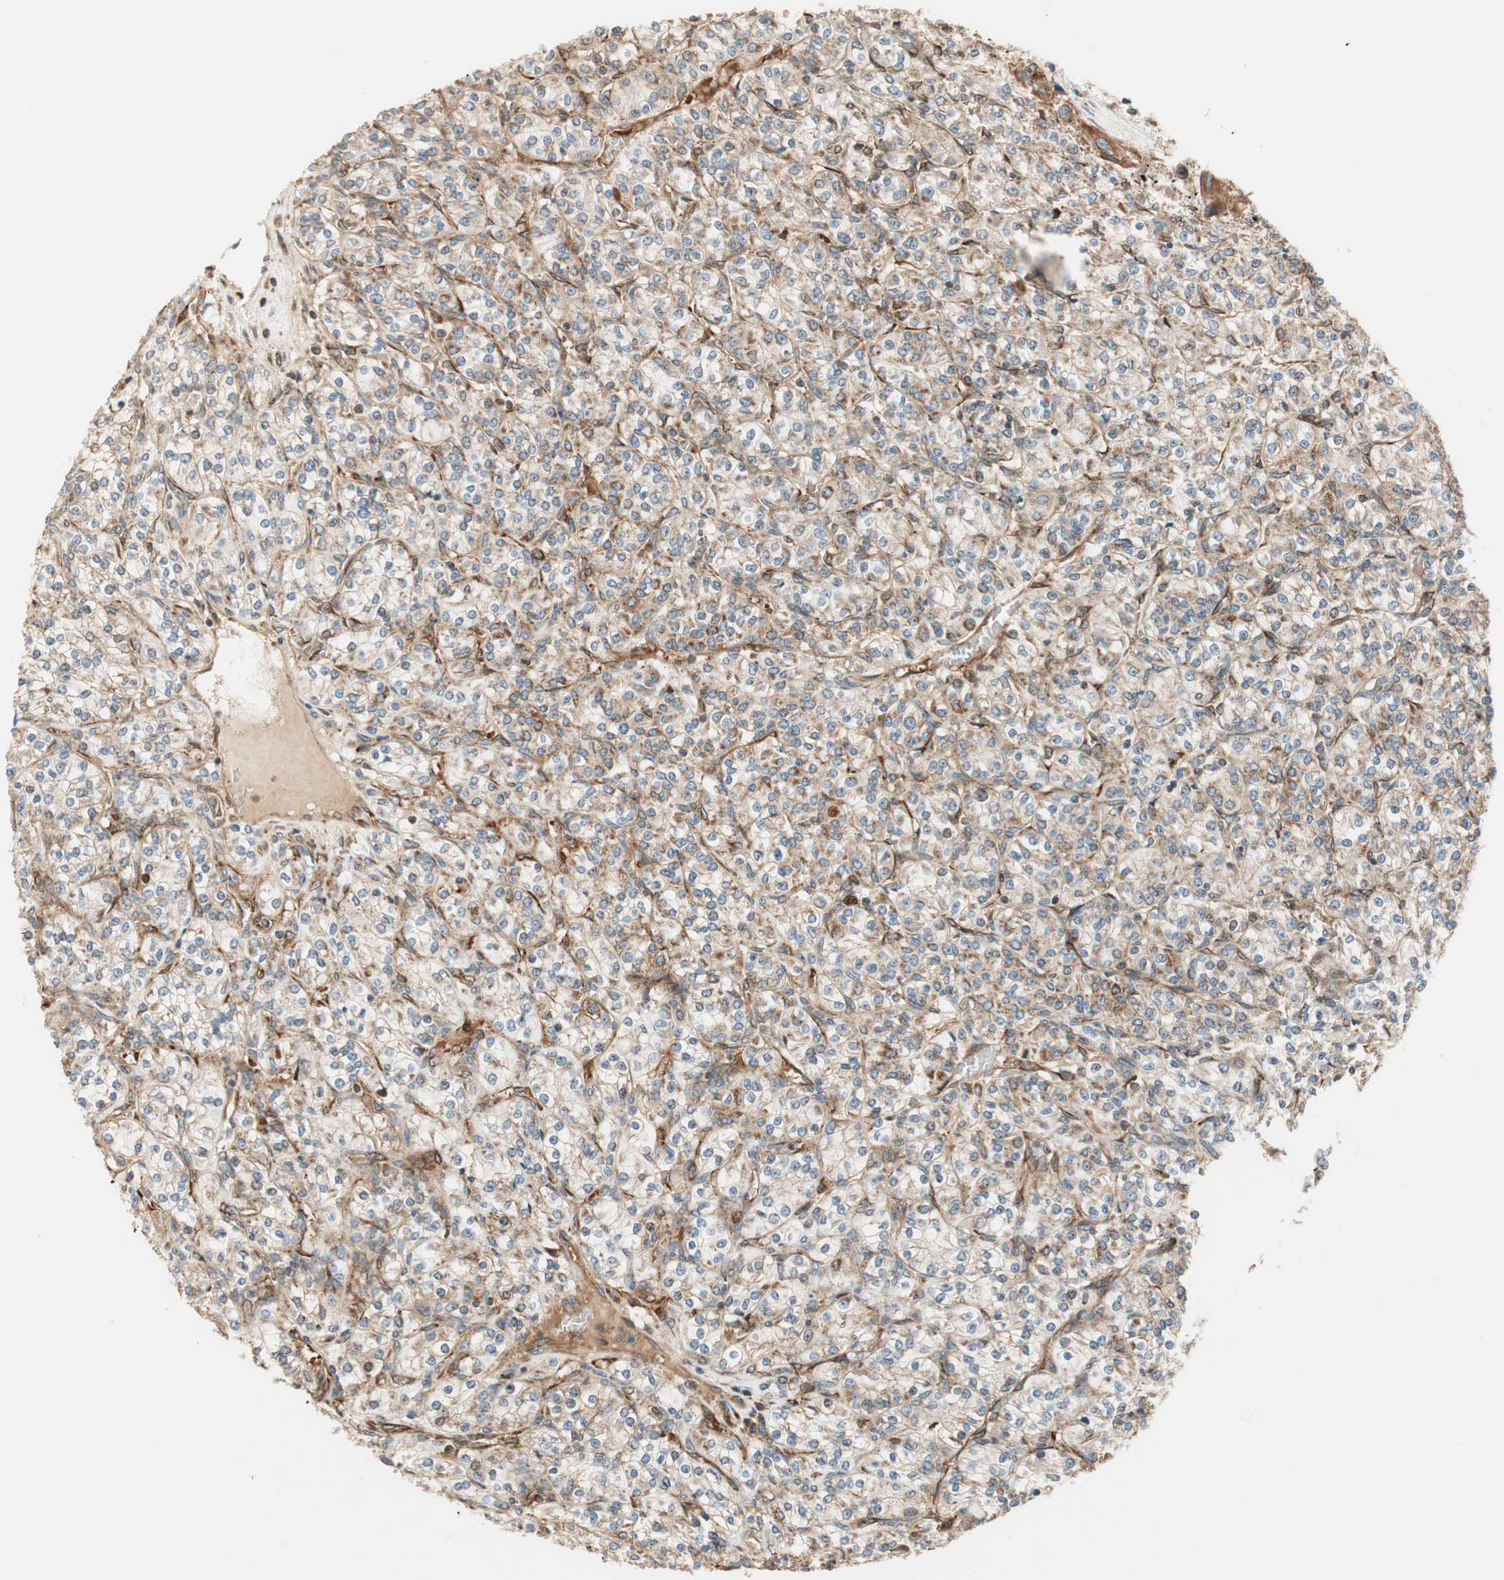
{"staining": {"intensity": "moderate", "quantity": ">75%", "location": "cytoplasmic/membranous"}, "tissue": "renal cancer", "cell_type": "Tumor cells", "image_type": "cancer", "snomed": [{"axis": "morphology", "description": "Adenocarcinoma, NOS"}, {"axis": "topography", "description": "Kidney"}], "caption": "Adenocarcinoma (renal) stained with a brown dye demonstrates moderate cytoplasmic/membranous positive expression in approximately >75% of tumor cells.", "gene": "CTTNBP2NL", "patient": {"sex": "male", "age": 77}}